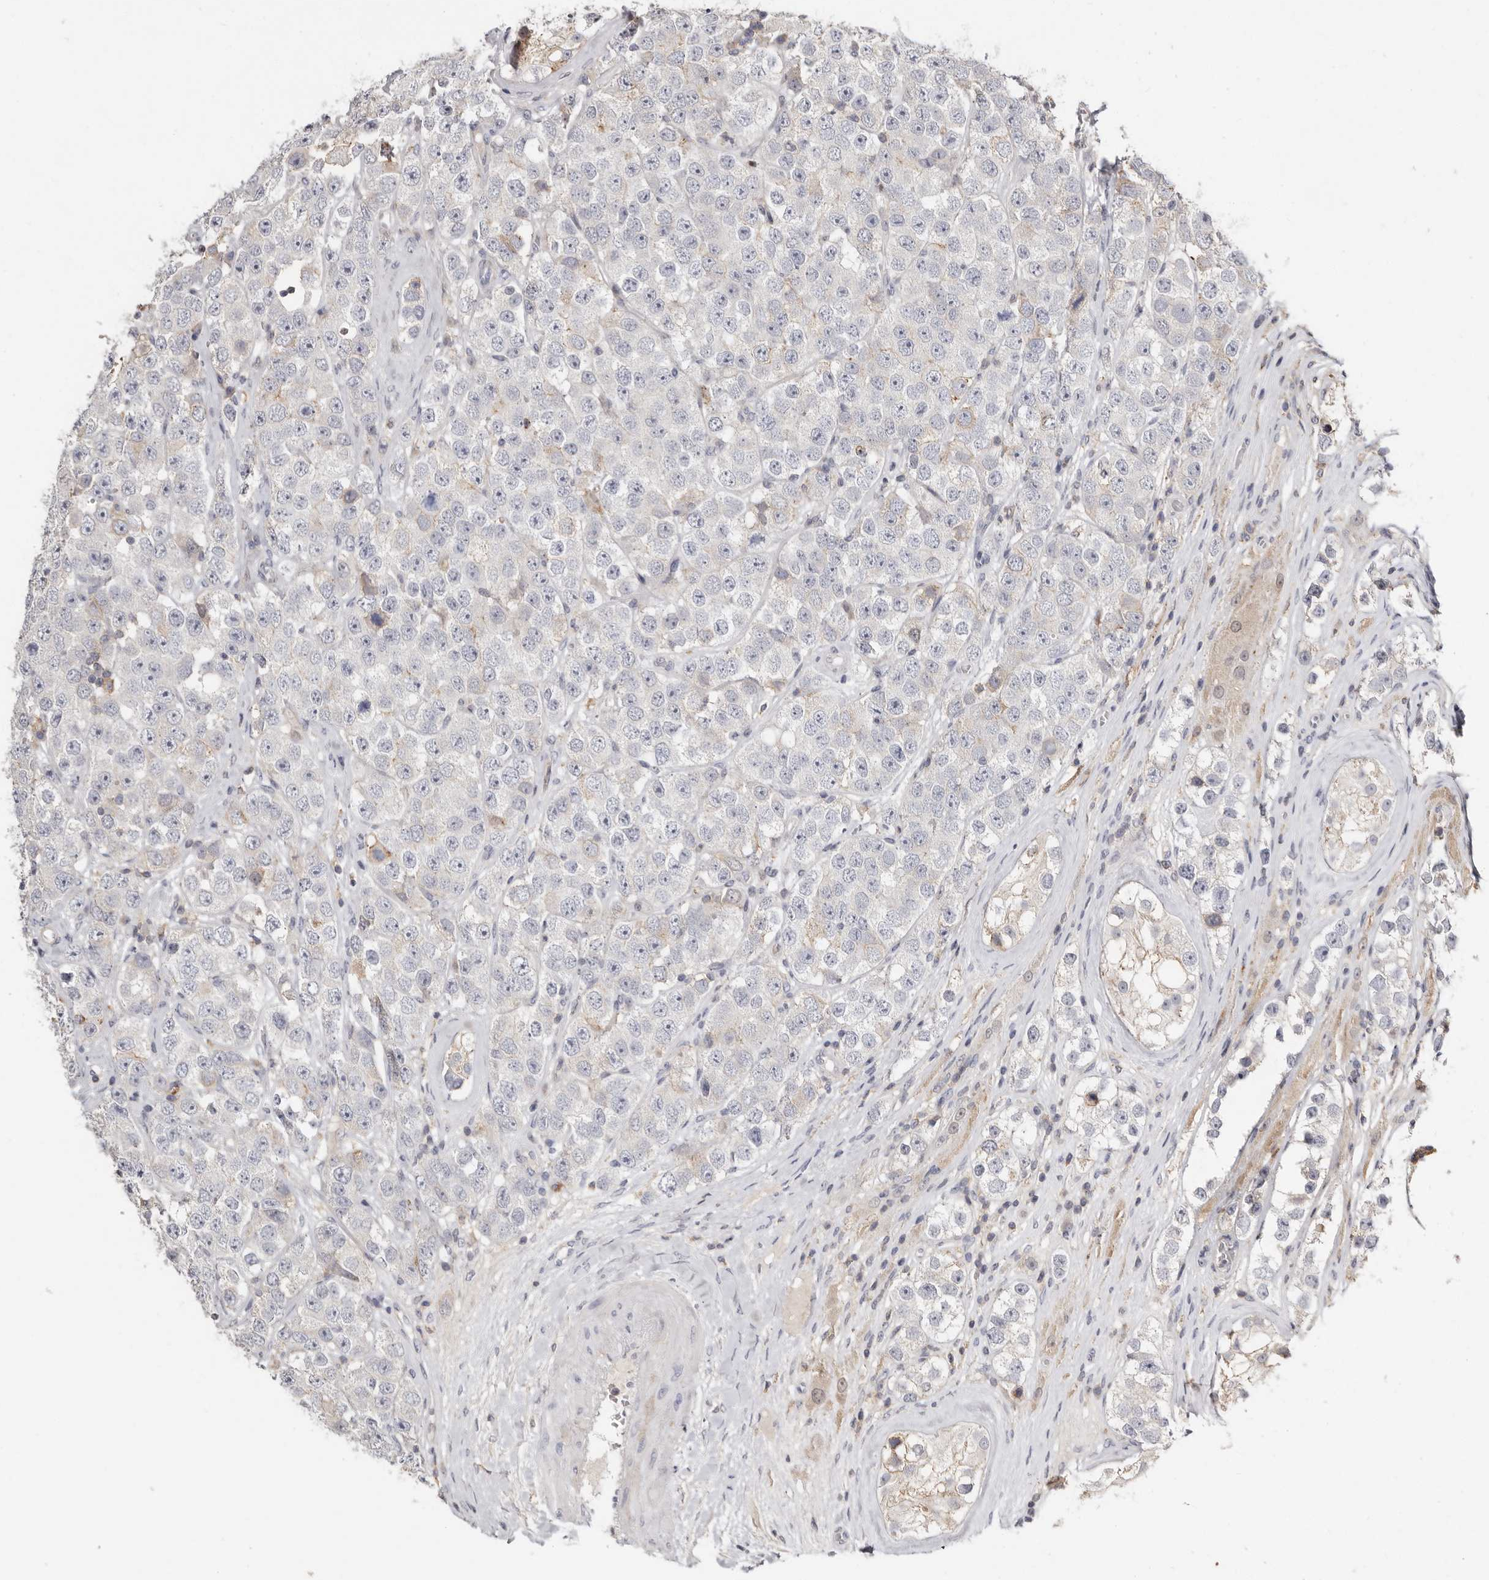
{"staining": {"intensity": "weak", "quantity": "<25%", "location": "cytoplasmic/membranous"}, "tissue": "testis cancer", "cell_type": "Tumor cells", "image_type": "cancer", "snomed": [{"axis": "morphology", "description": "Seminoma, NOS"}, {"axis": "topography", "description": "Testis"}], "caption": "Testis cancer (seminoma) was stained to show a protein in brown. There is no significant positivity in tumor cells.", "gene": "KIF26B", "patient": {"sex": "male", "age": 28}}